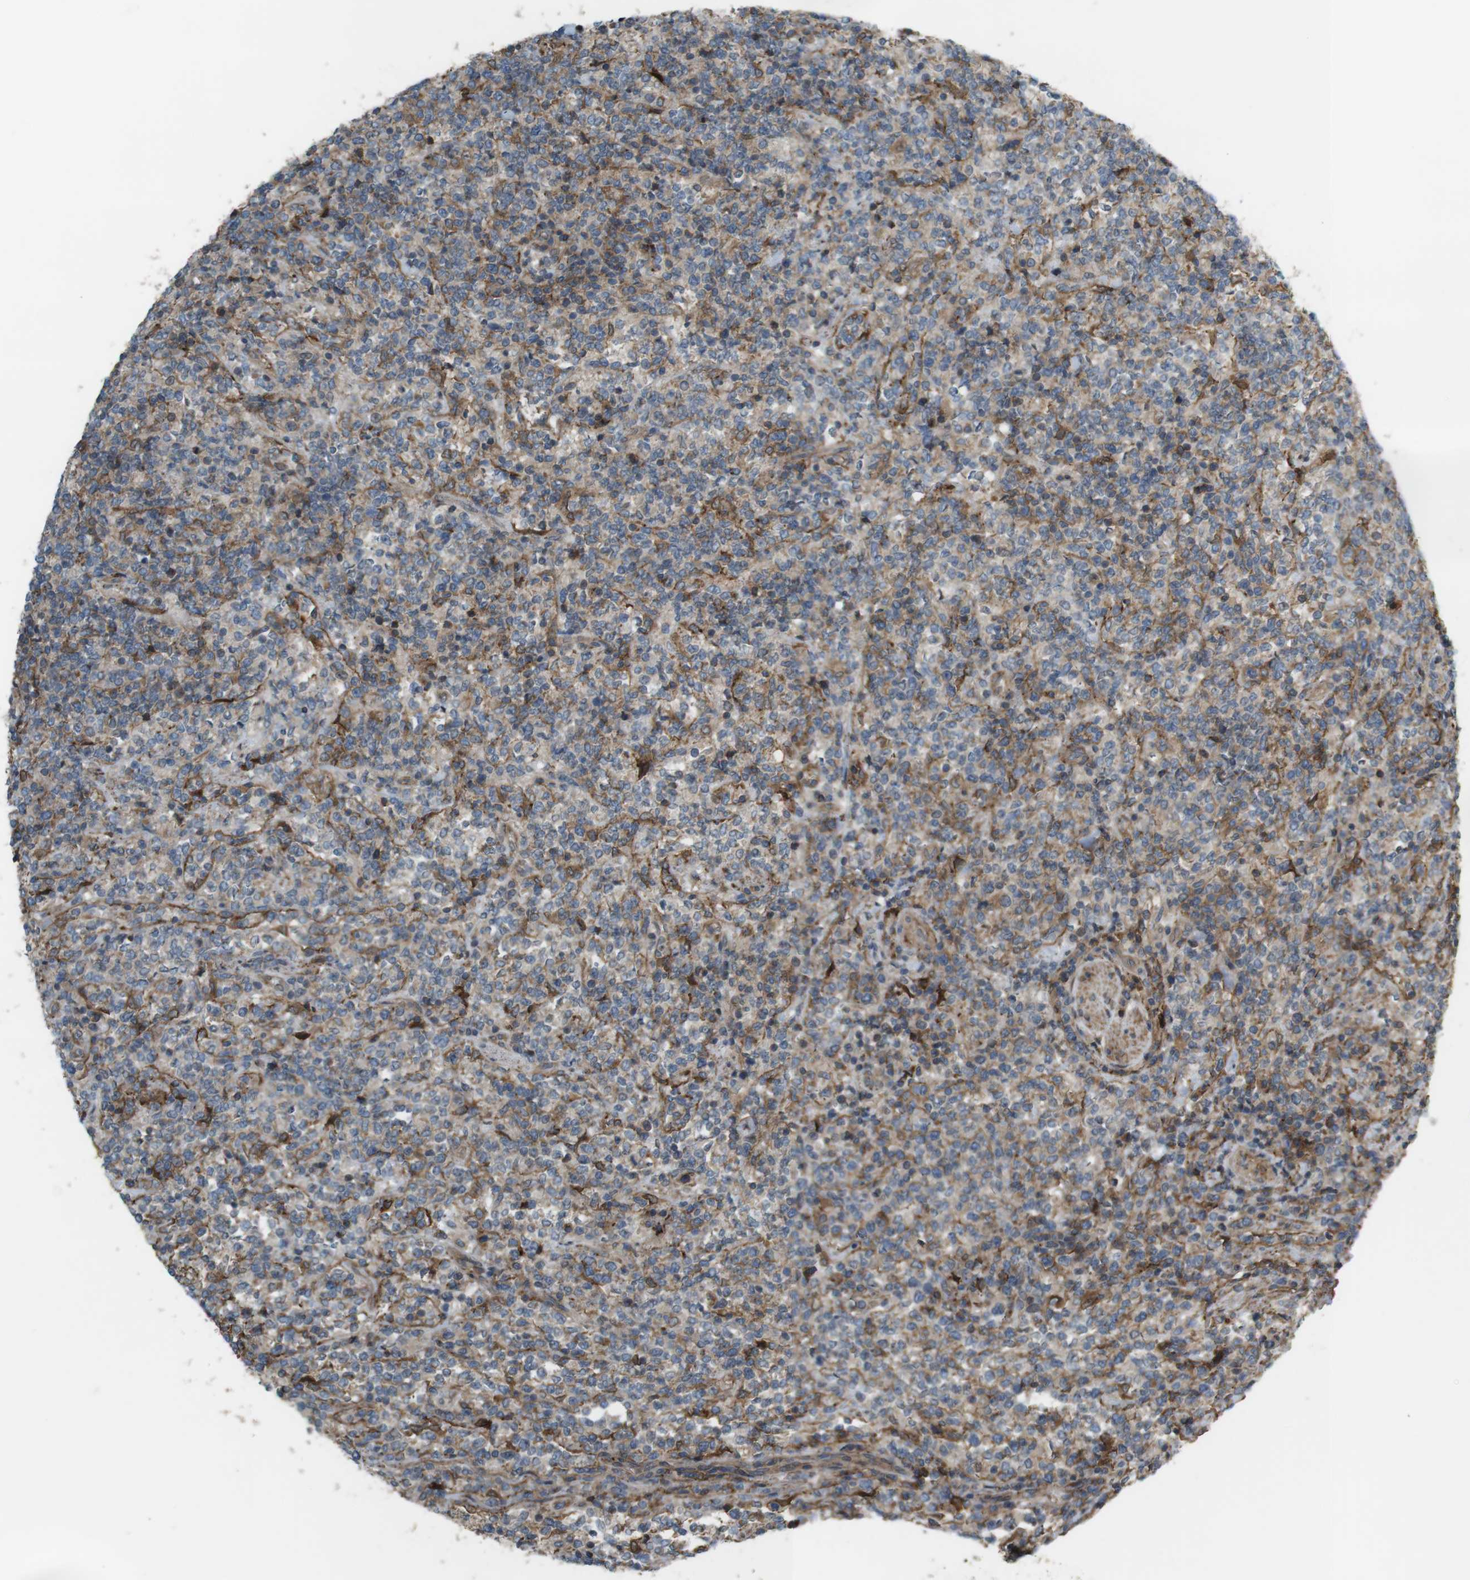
{"staining": {"intensity": "moderate", "quantity": "<25%", "location": "cytoplasmic/membranous"}, "tissue": "lymphoma", "cell_type": "Tumor cells", "image_type": "cancer", "snomed": [{"axis": "morphology", "description": "Malignant lymphoma, non-Hodgkin's type, High grade"}, {"axis": "topography", "description": "Soft tissue"}], "caption": "Brown immunohistochemical staining in human lymphoma displays moderate cytoplasmic/membranous expression in about <25% of tumor cells.", "gene": "DDAH2", "patient": {"sex": "male", "age": 18}}